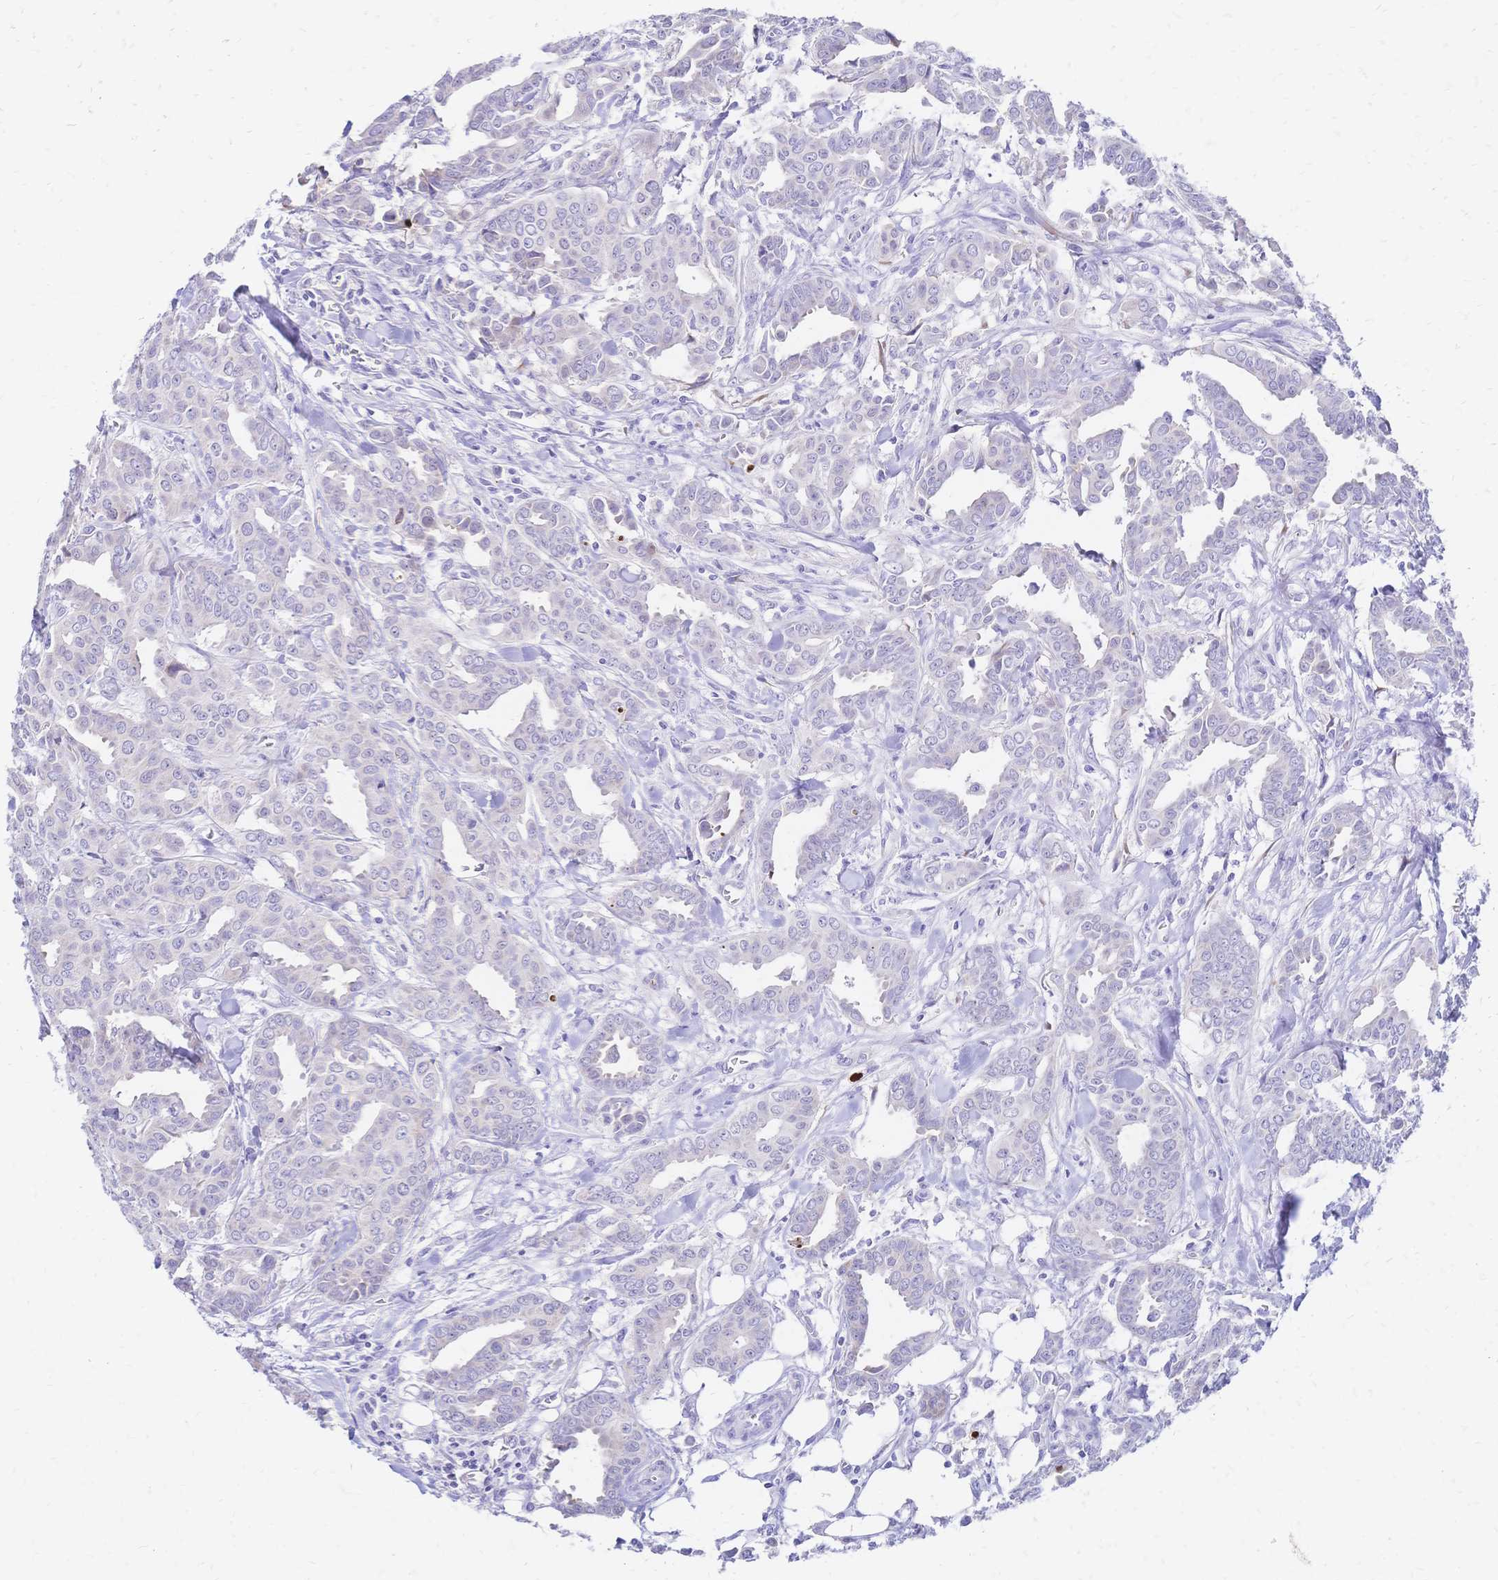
{"staining": {"intensity": "negative", "quantity": "none", "location": "none"}, "tissue": "breast cancer", "cell_type": "Tumor cells", "image_type": "cancer", "snomed": [{"axis": "morphology", "description": "Duct carcinoma"}, {"axis": "topography", "description": "Breast"}], "caption": "Tumor cells show no significant staining in breast cancer. (DAB immunohistochemistry (IHC), high magnification).", "gene": "GRB7", "patient": {"sex": "female", "age": 45}}